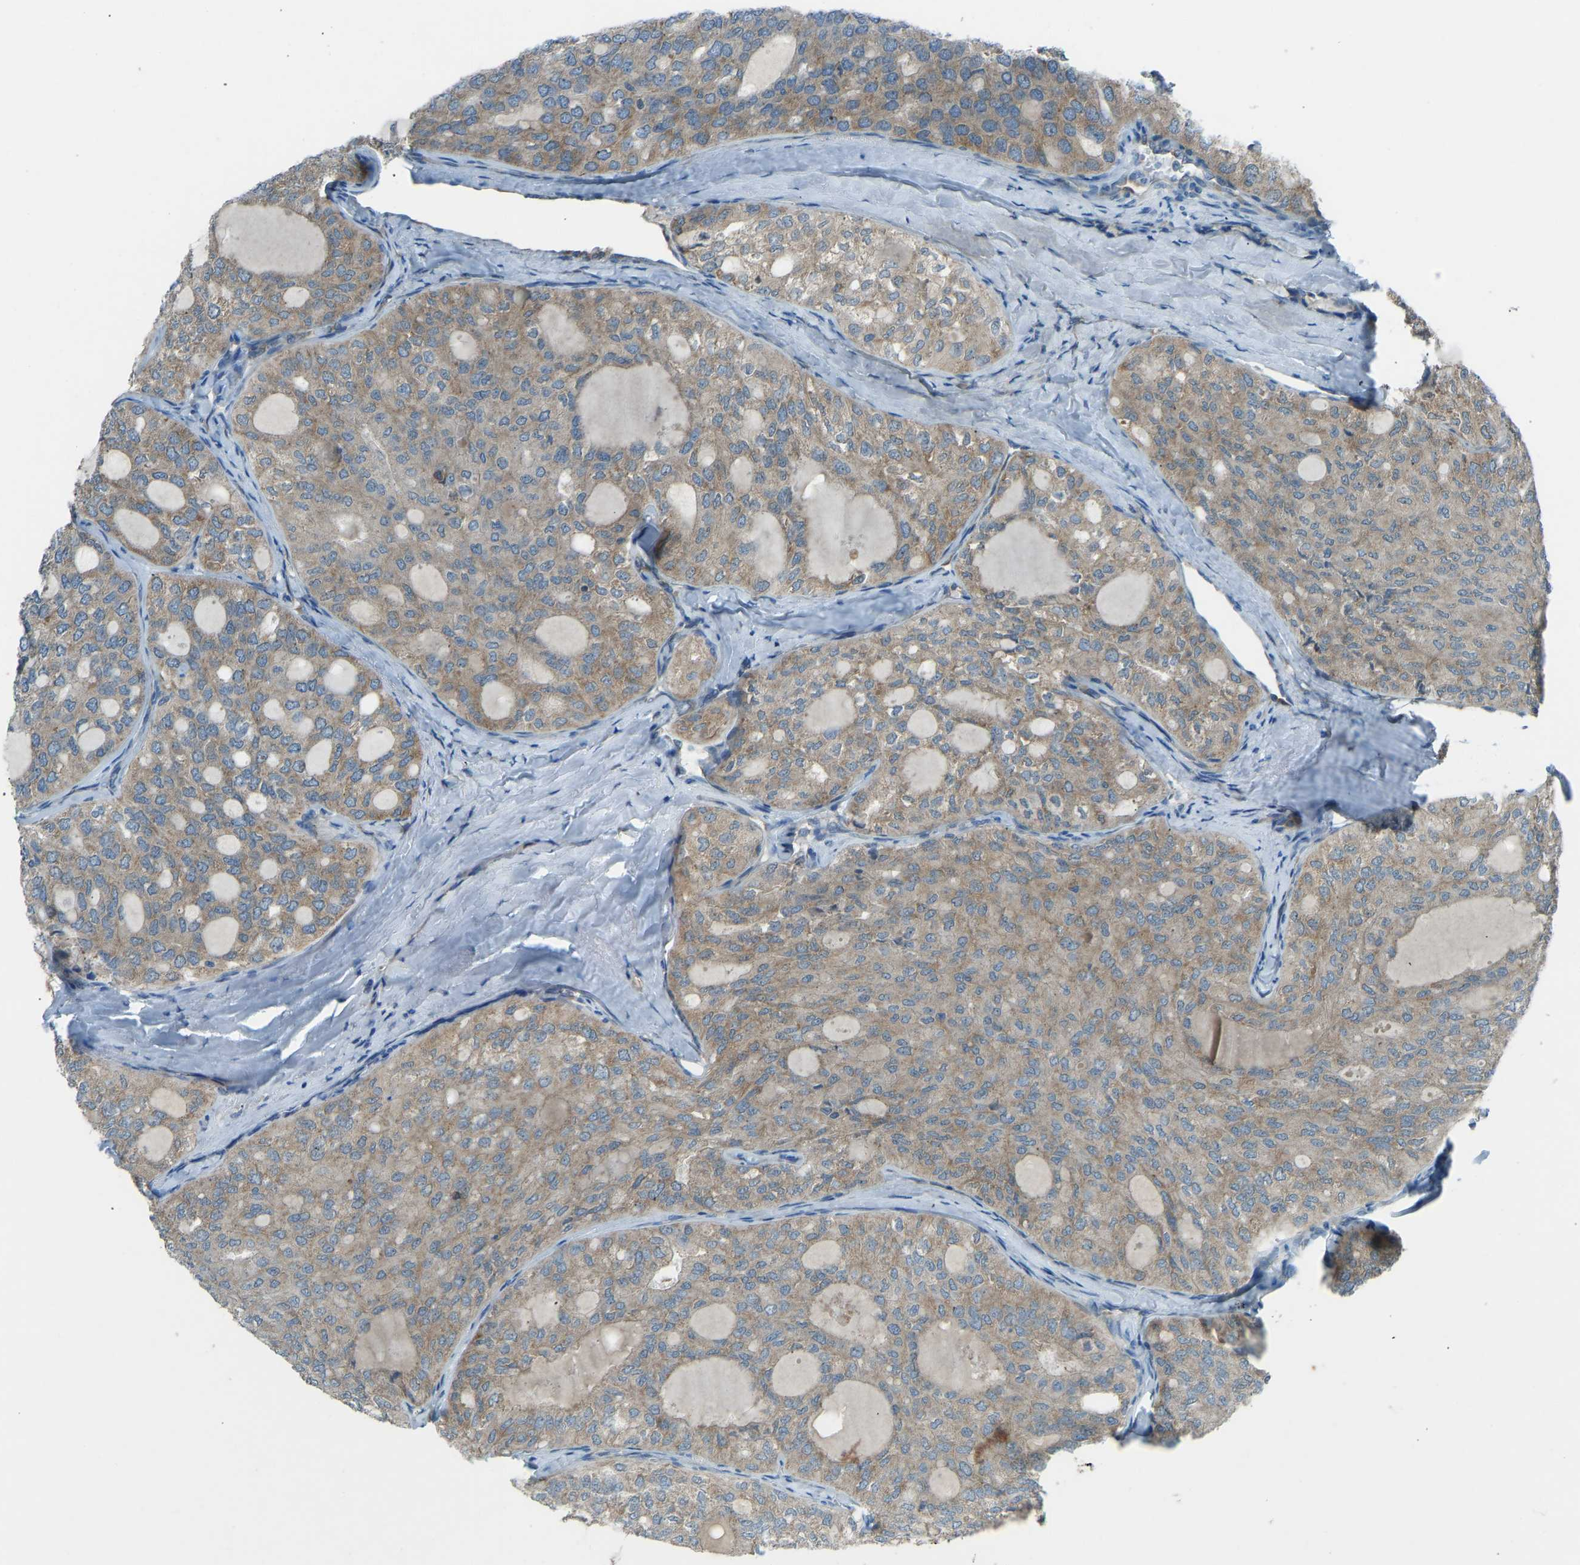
{"staining": {"intensity": "moderate", "quantity": ">75%", "location": "cytoplasmic/membranous"}, "tissue": "thyroid cancer", "cell_type": "Tumor cells", "image_type": "cancer", "snomed": [{"axis": "morphology", "description": "Follicular adenoma carcinoma, NOS"}, {"axis": "topography", "description": "Thyroid gland"}], "caption": "This is an image of IHC staining of thyroid cancer (follicular adenoma carcinoma), which shows moderate staining in the cytoplasmic/membranous of tumor cells.", "gene": "STAU2", "patient": {"sex": "male", "age": 75}}